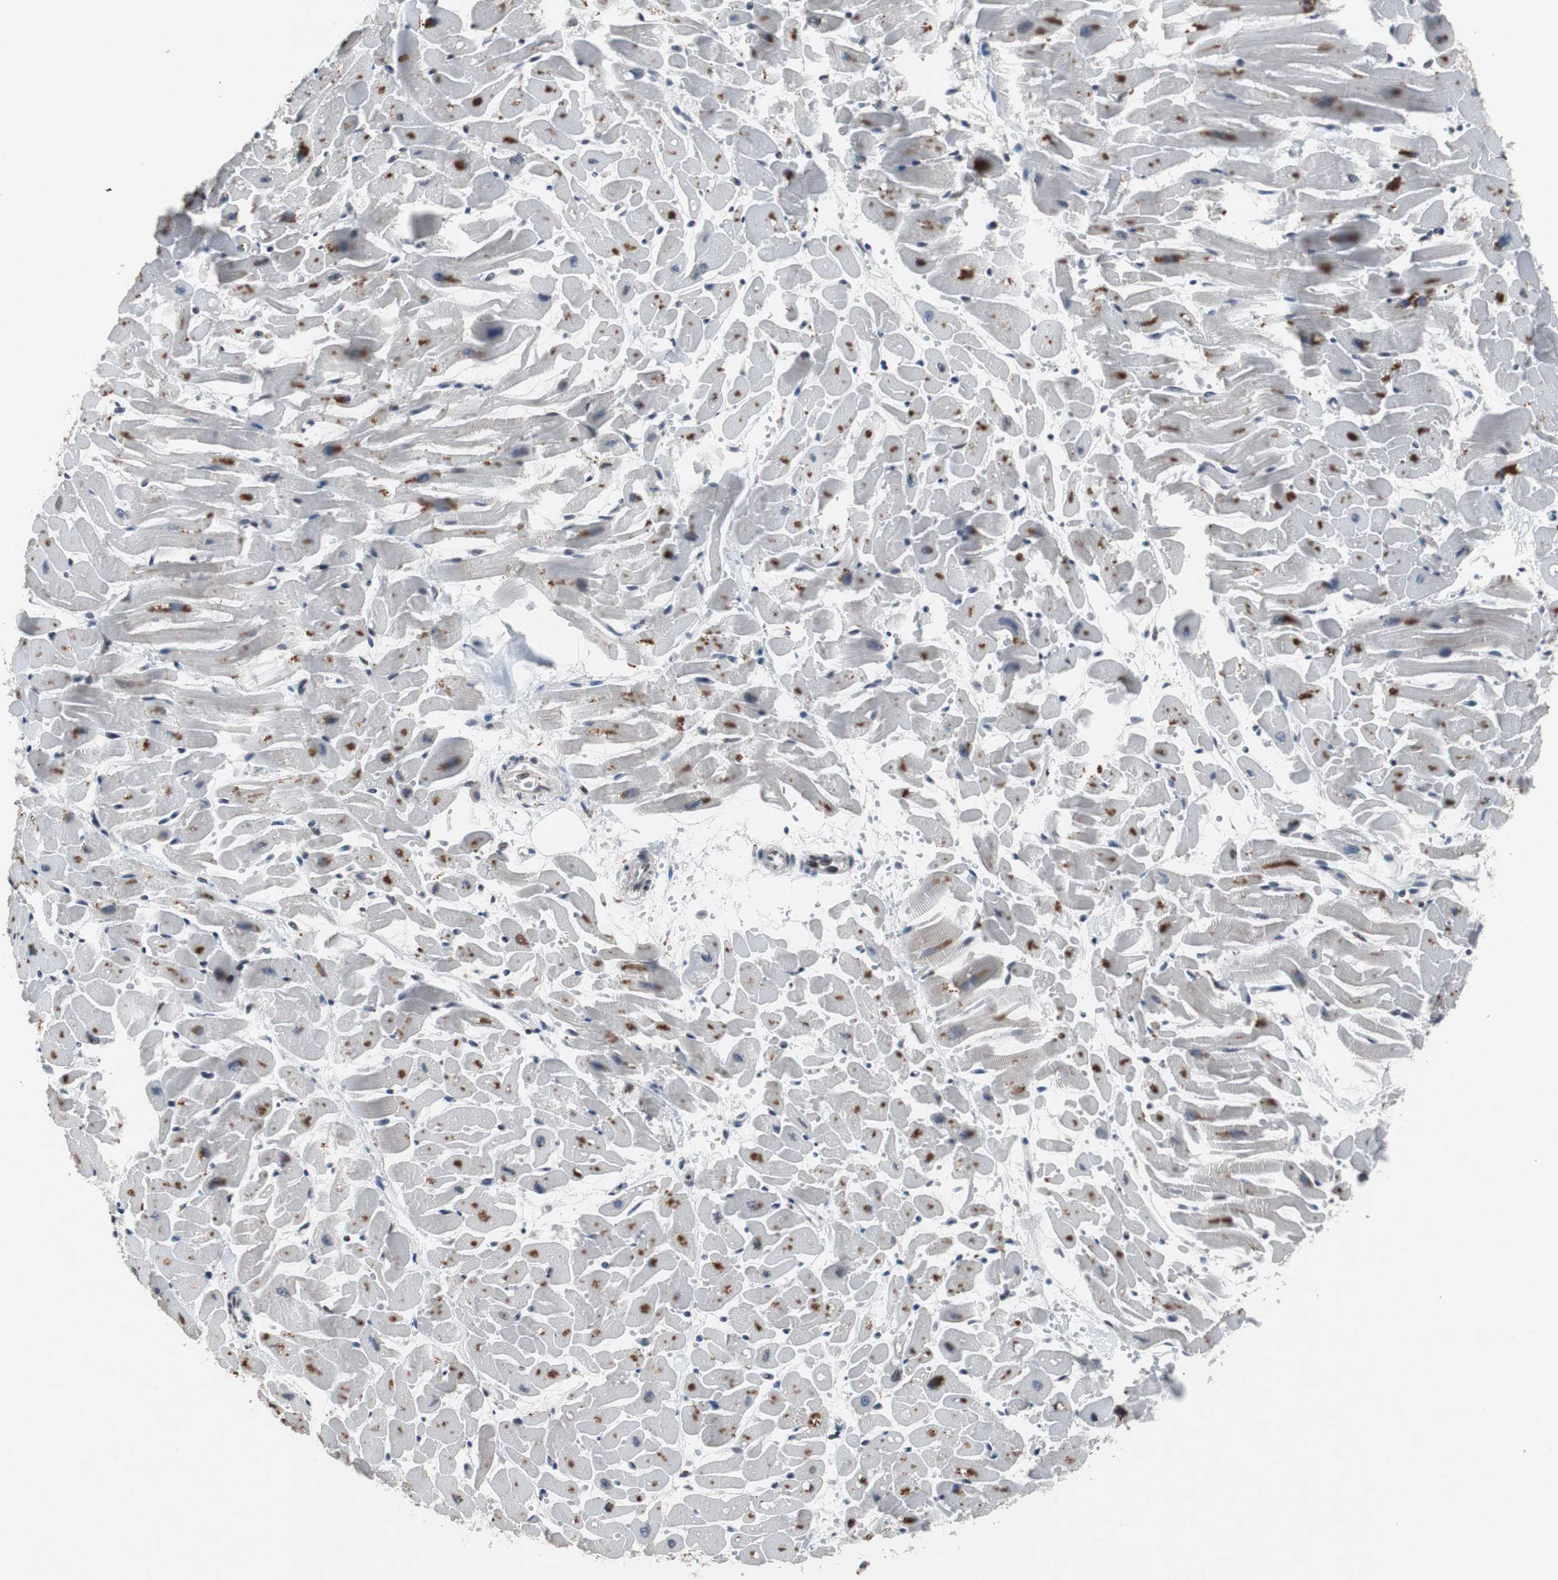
{"staining": {"intensity": "moderate", "quantity": "25%-75%", "location": "cytoplasmic/membranous"}, "tissue": "heart muscle", "cell_type": "Cardiomyocytes", "image_type": "normal", "snomed": [{"axis": "morphology", "description": "Normal tissue, NOS"}, {"axis": "topography", "description": "Heart"}], "caption": "This is a histology image of IHC staining of benign heart muscle, which shows moderate staining in the cytoplasmic/membranous of cardiomyocytes.", "gene": "TP63", "patient": {"sex": "female", "age": 19}}